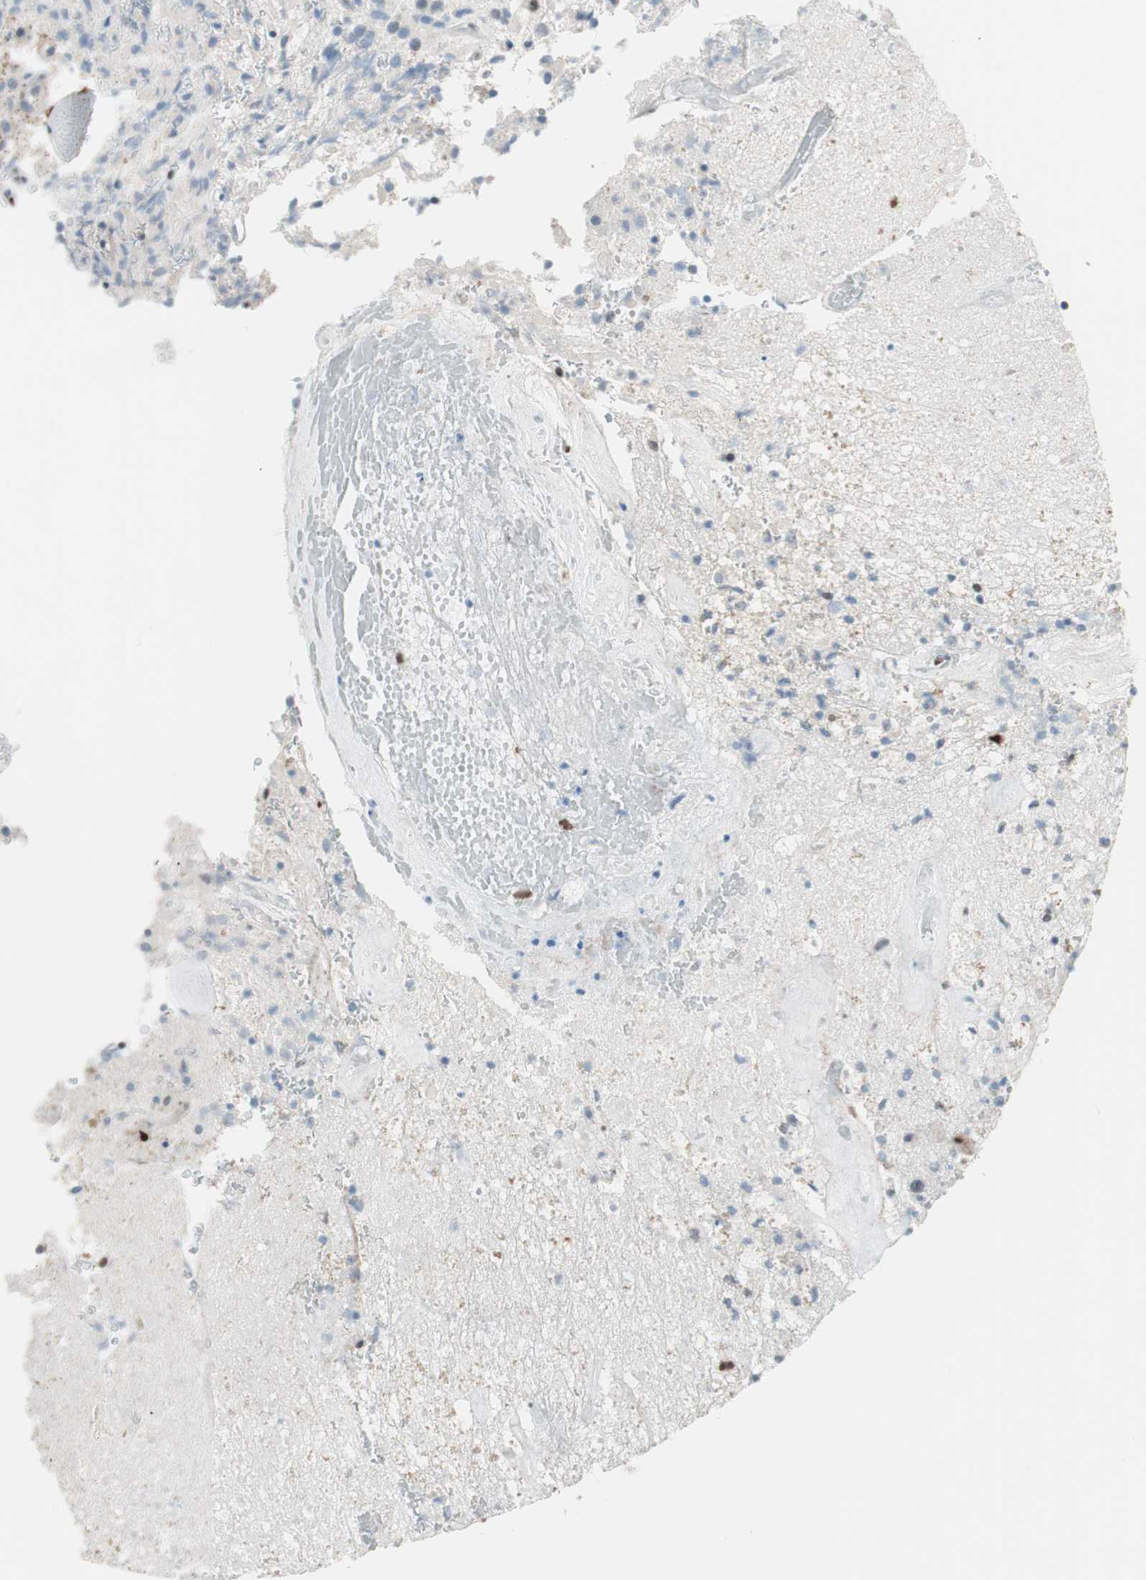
{"staining": {"intensity": "moderate", "quantity": "<25%", "location": "nuclear"}, "tissue": "glioma", "cell_type": "Tumor cells", "image_type": "cancer", "snomed": [{"axis": "morphology", "description": "Glioma, malignant, High grade"}, {"axis": "topography", "description": "Brain"}], "caption": "Glioma tissue shows moderate nuclear positivity in approximately <25% of tumor cells, visualized by immunohistochemistry.", "gene": "FOSL1", "patient": {"sex": "male", "age": 71}}